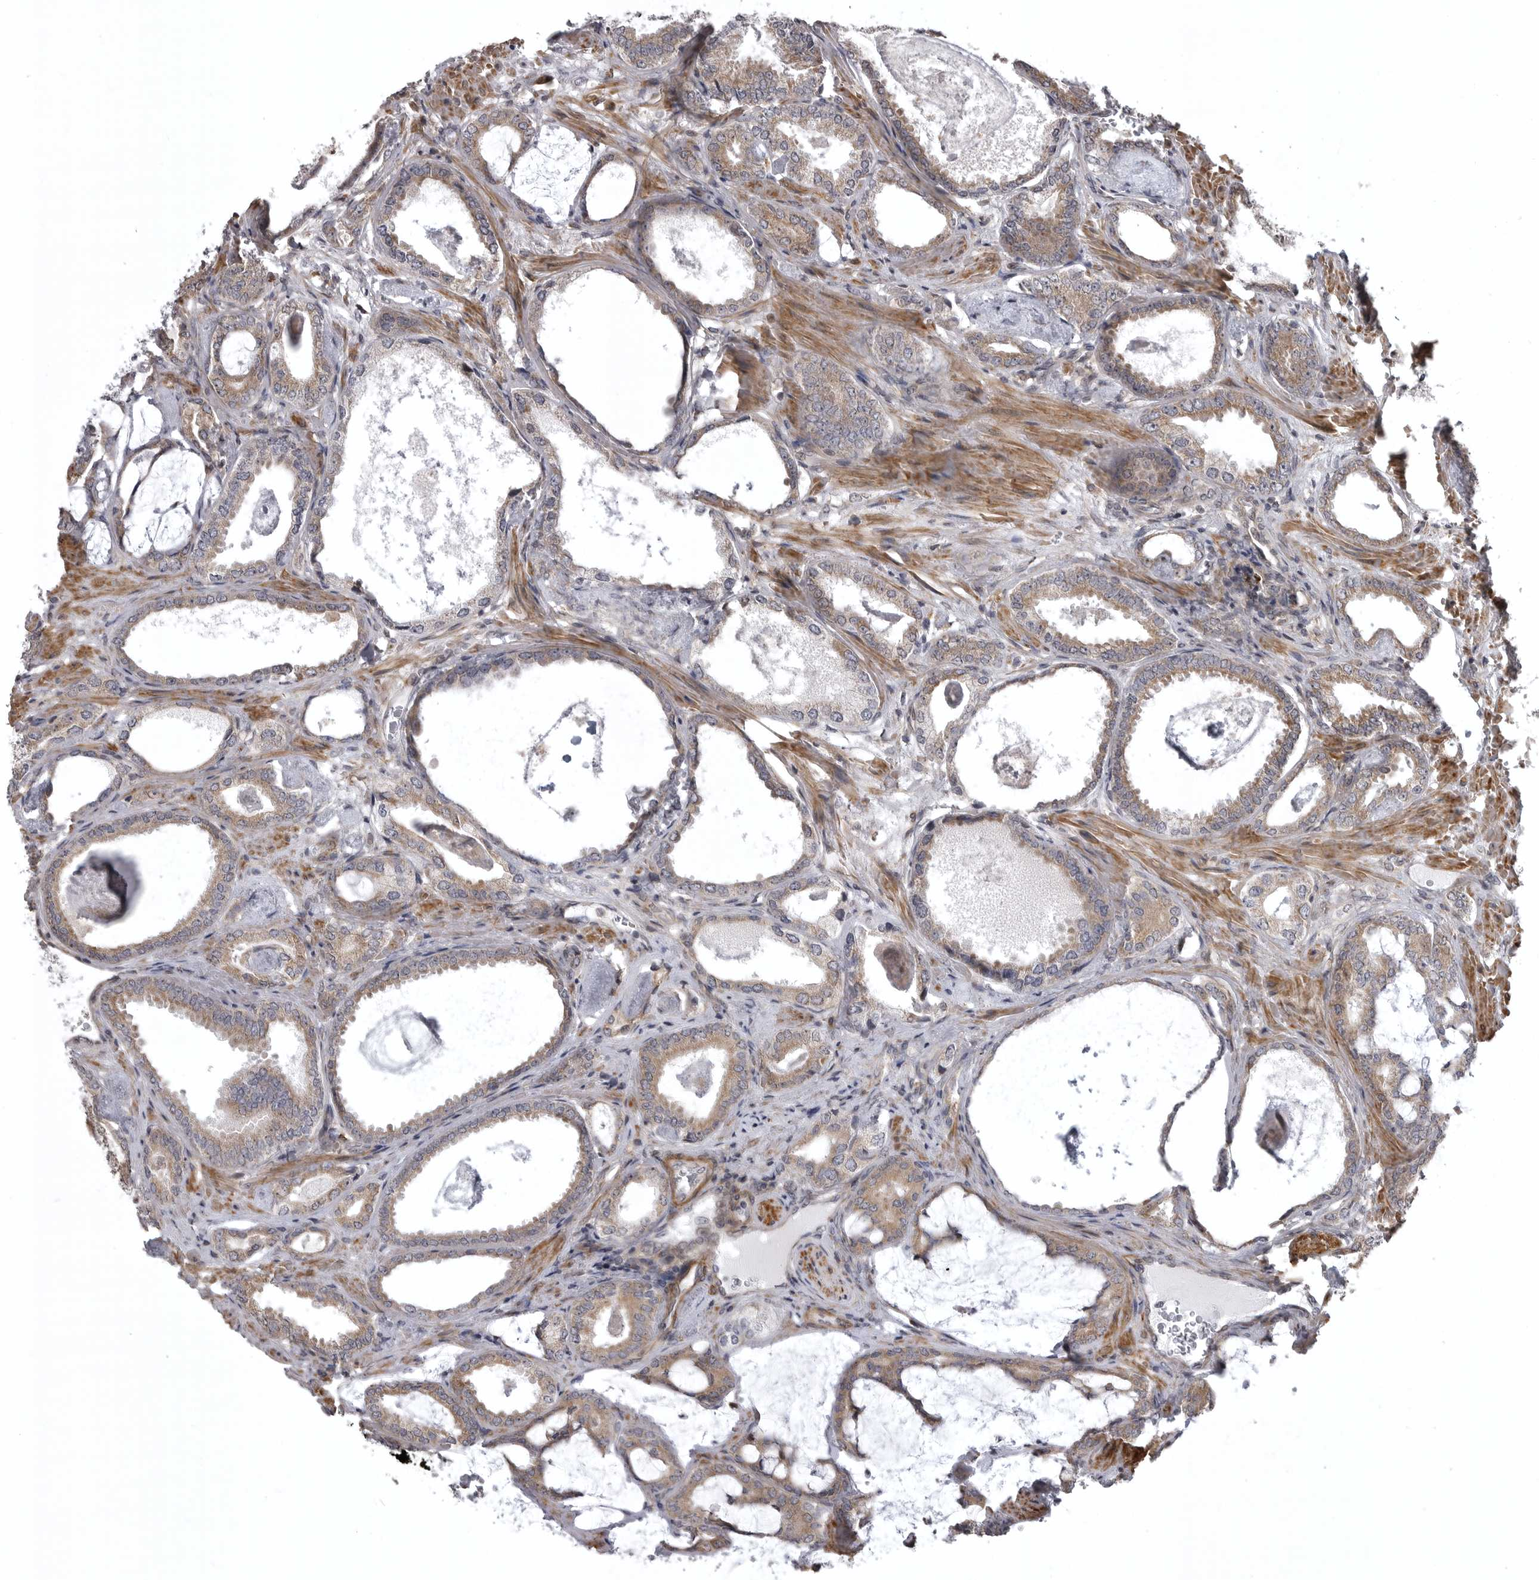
{"staining": {"intensity": "weak", "quantity": ">75%", "location": "cytoplasmic/membranous"}, "tissue": "prostate cancer", "cell_type": "Tumor cells", "image_type": "cancer", "snomed": [{"axis": "morphology", "description": "Adenocarcinoma, Low grade"}, {"axis": "topography", "description": "Prostate"}], "caption": "Brown immunohistochemical staining in human prostate cancer exhibits weak cytoplasmic/membranous staining in approximately >75% of tumor cells.", "gene": "ZNRF1", "patient": {"sex": "male", "age": 71}}